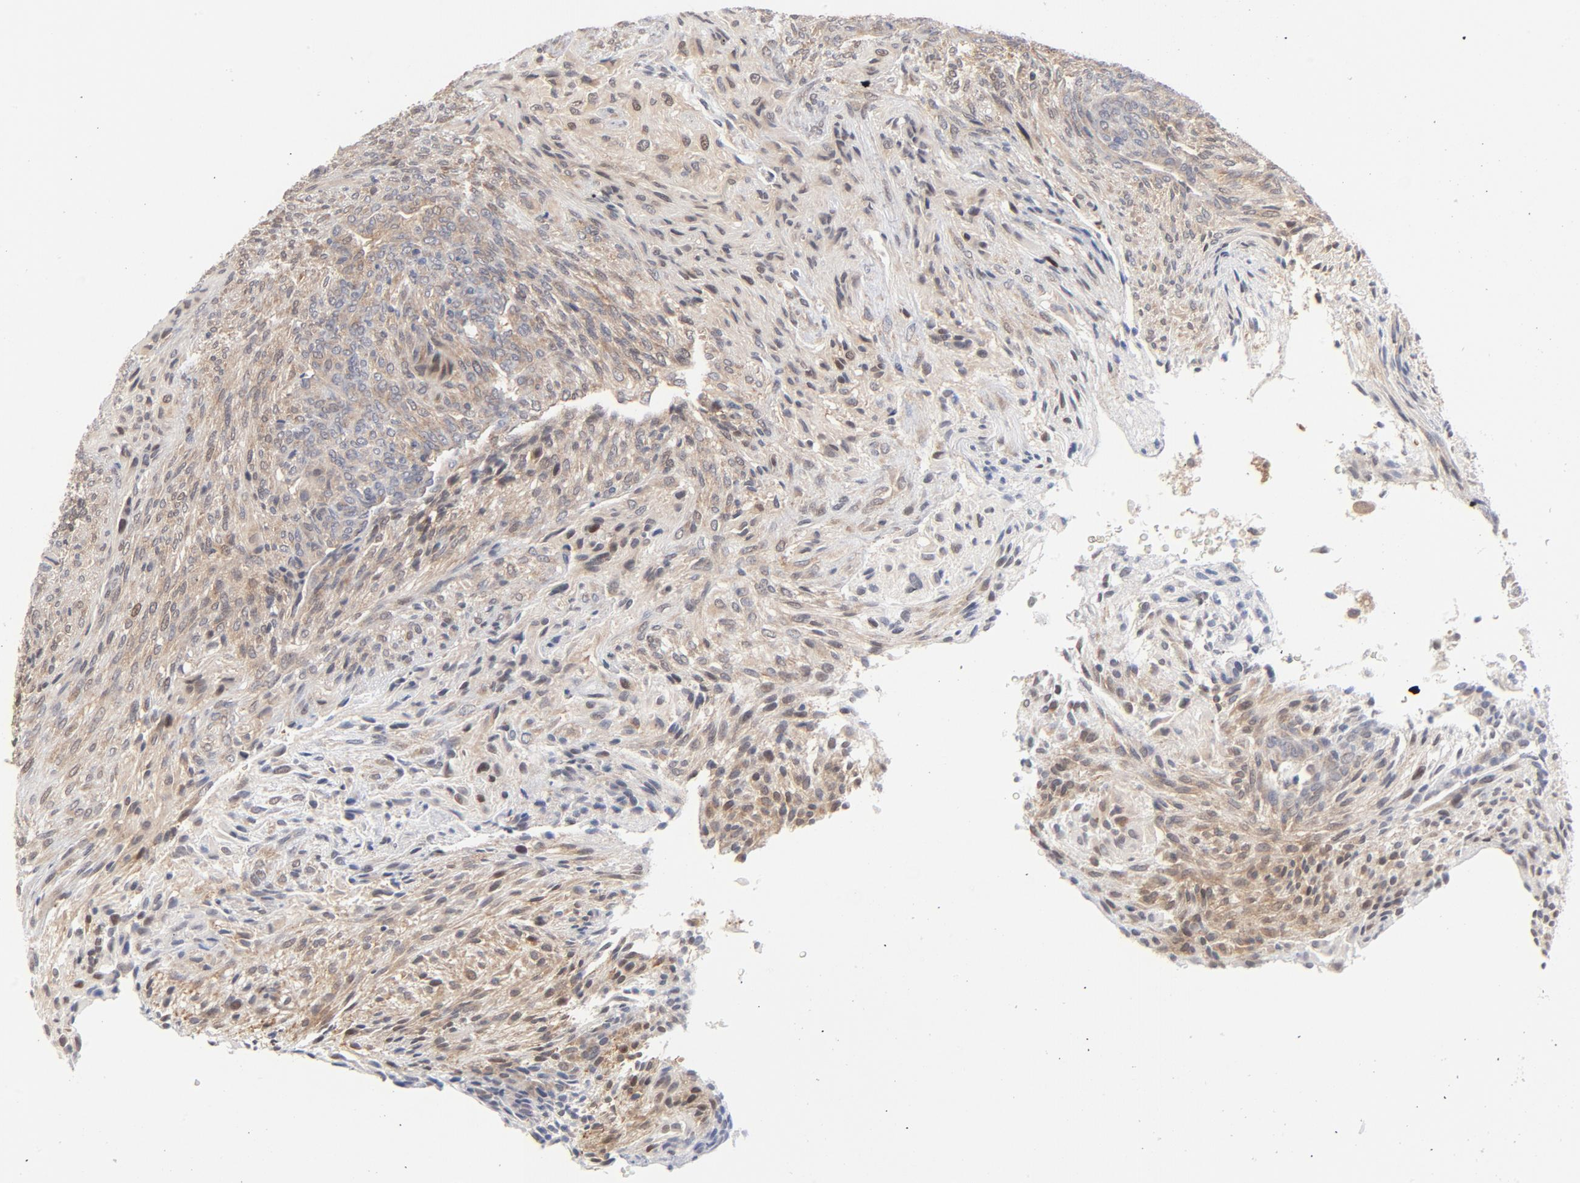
{"staining": {"intensity": "weak", "quantity": "<25%", "location": "cytoplasmic/membranous,nuclear"}, "tissue": "glioma", "cell_type": "Tumor cells", "image_type": "cancer", "snomed": [{"axis": "morphology", "description": "Glioma, malignant, High grade"}, {"axis": "topography", "description": "Cerebral cortex"}], "caption": "Immunohistochemistry (IHC) of glioma exhibits no positivity in tumor cells.", "gene": "UBL4A", "patient": {"sex": "female", "age": 55}}